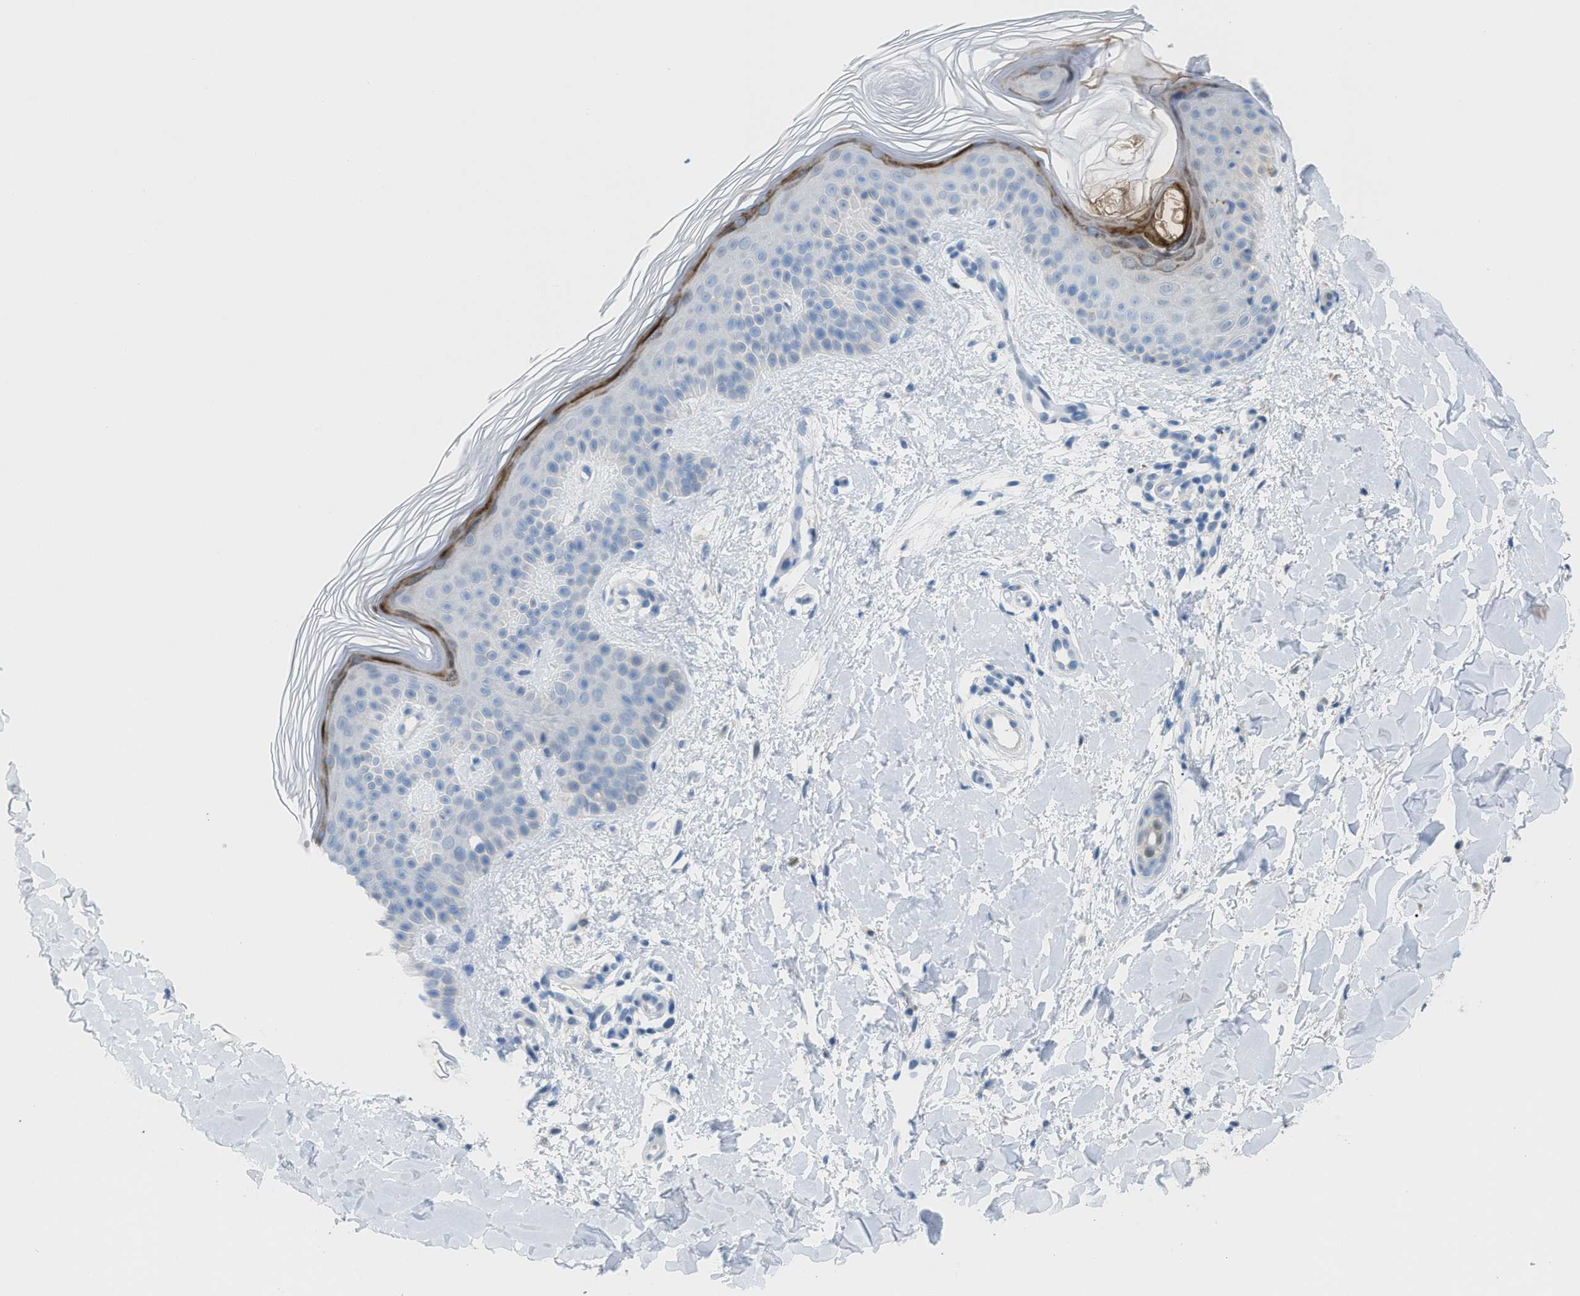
{"staining": {"intensity": "negative", "quantity": "none", "location": "none"}, "tissue": "skin", "cell_type": "Fibroblasts", "image_type": "normal", "snomed": [{"axis": "morphology", "description": "Normal tissue, NOS"}, {"axis": "morphology", "description": "Malignant melanoma, Metastatic site"}, {"axis": "topography", "description": "Skin"}], "caption": "DAB (3,3'-diaminobenzidine) immunohistochemical staining of benign skin shows no significant expression in fibroblasts.", "gene": "PPM1D", "patient": {"sex": "male", "age": 41}}